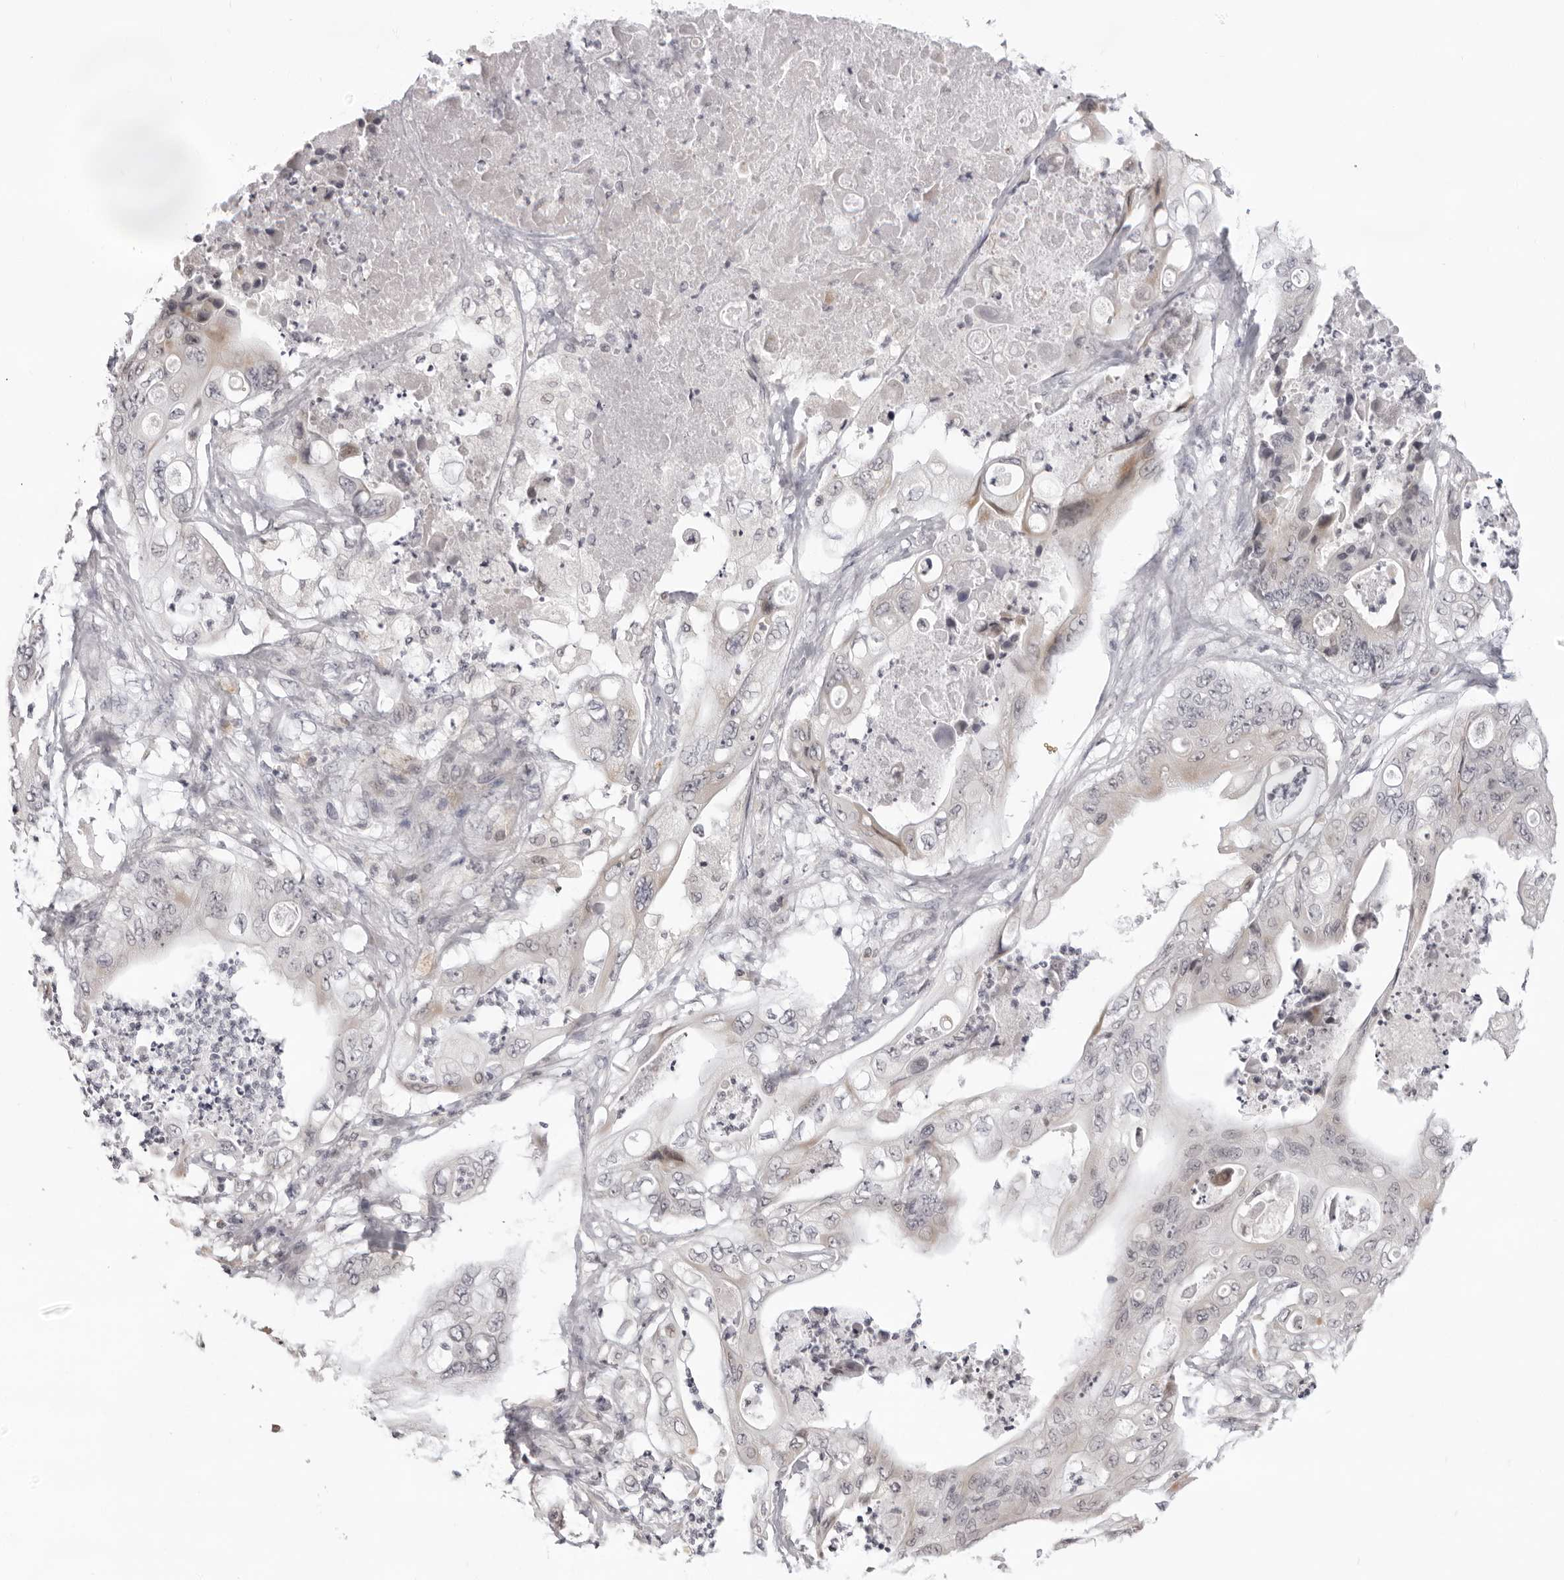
{"staining": {"intensity": "negative", "quantity": "none", "location": "none"}, "tissue": "stomach cancer", "cell_type": "Tumor cells", "image_type": "cancer", "snomed": [{"axis": "morphology", "description": "Adenocarcinoma, NOS"}, {"axis": "topography", "description": "Stomach"}], "caption": "The immunohistochemistry histopathology image has no significant expression in tumor cells of adenocarcinoma (stomach) tissue.", "gene": "ACP6", "patient": {"sex": "female", "age": 73}}